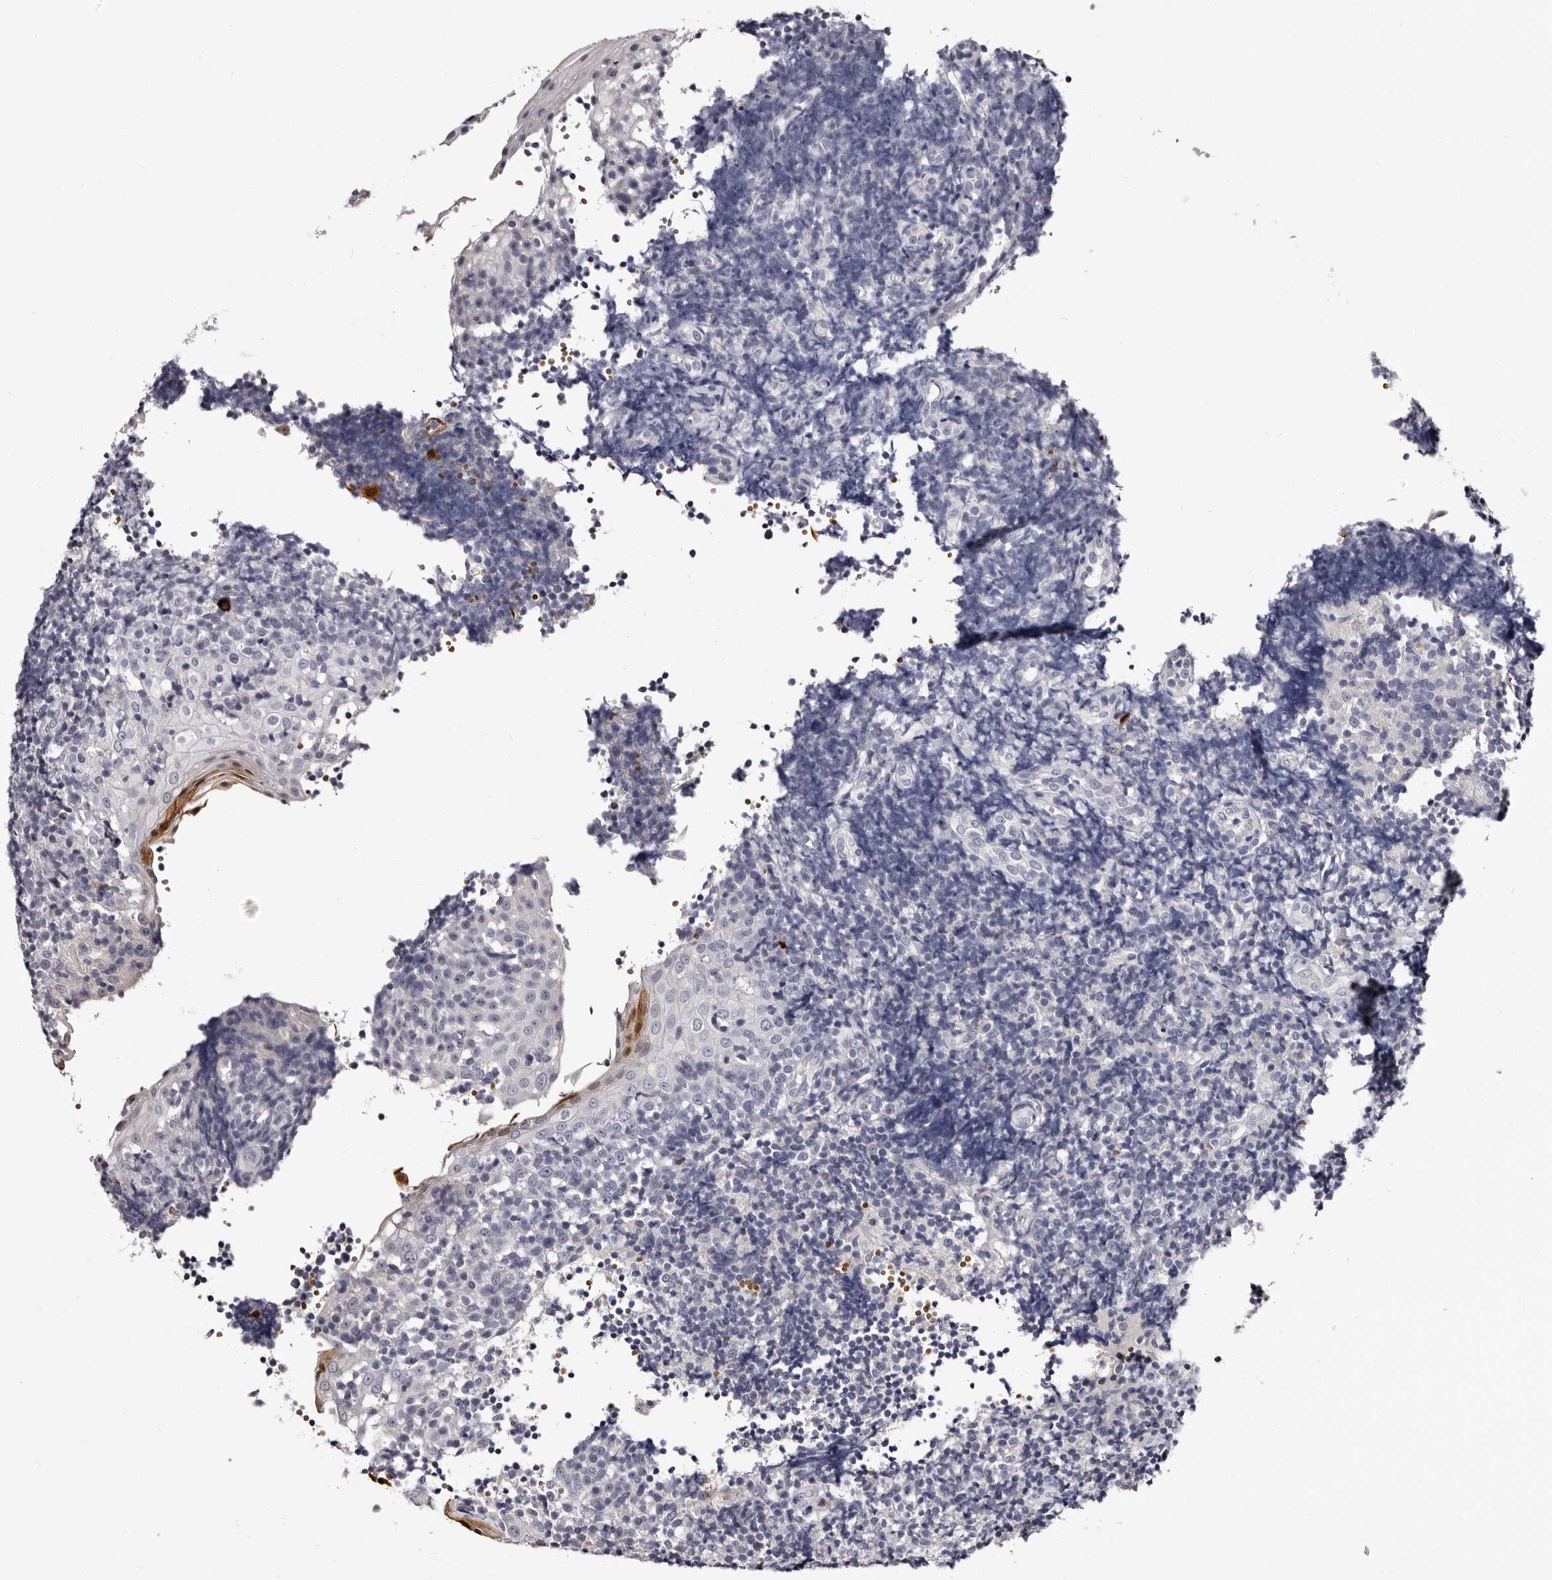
{"staining": {"intensity": "negative", "quantity": "none", "location": "none"}, "tissue": "tonsil", "cell_type": "Germinal center cells", "image_type": "normal", "snomed": [{"axis": "morphology", "description": "Normal tissue, NOS"}, {"axis": "topography", "description": "Tonsil"}], "caption": "Micrograph shows no significant protein expression in germinal center cells of normal tonsil. (Stains: DAB (3,3'-diaminobenzidine) immunohistochemistry with hematoxylin counter stain, Microscopy: brightfield microscopy at high magnification).", "gene": "BPGM", "patient": {"sex": "female", "age": 40}}